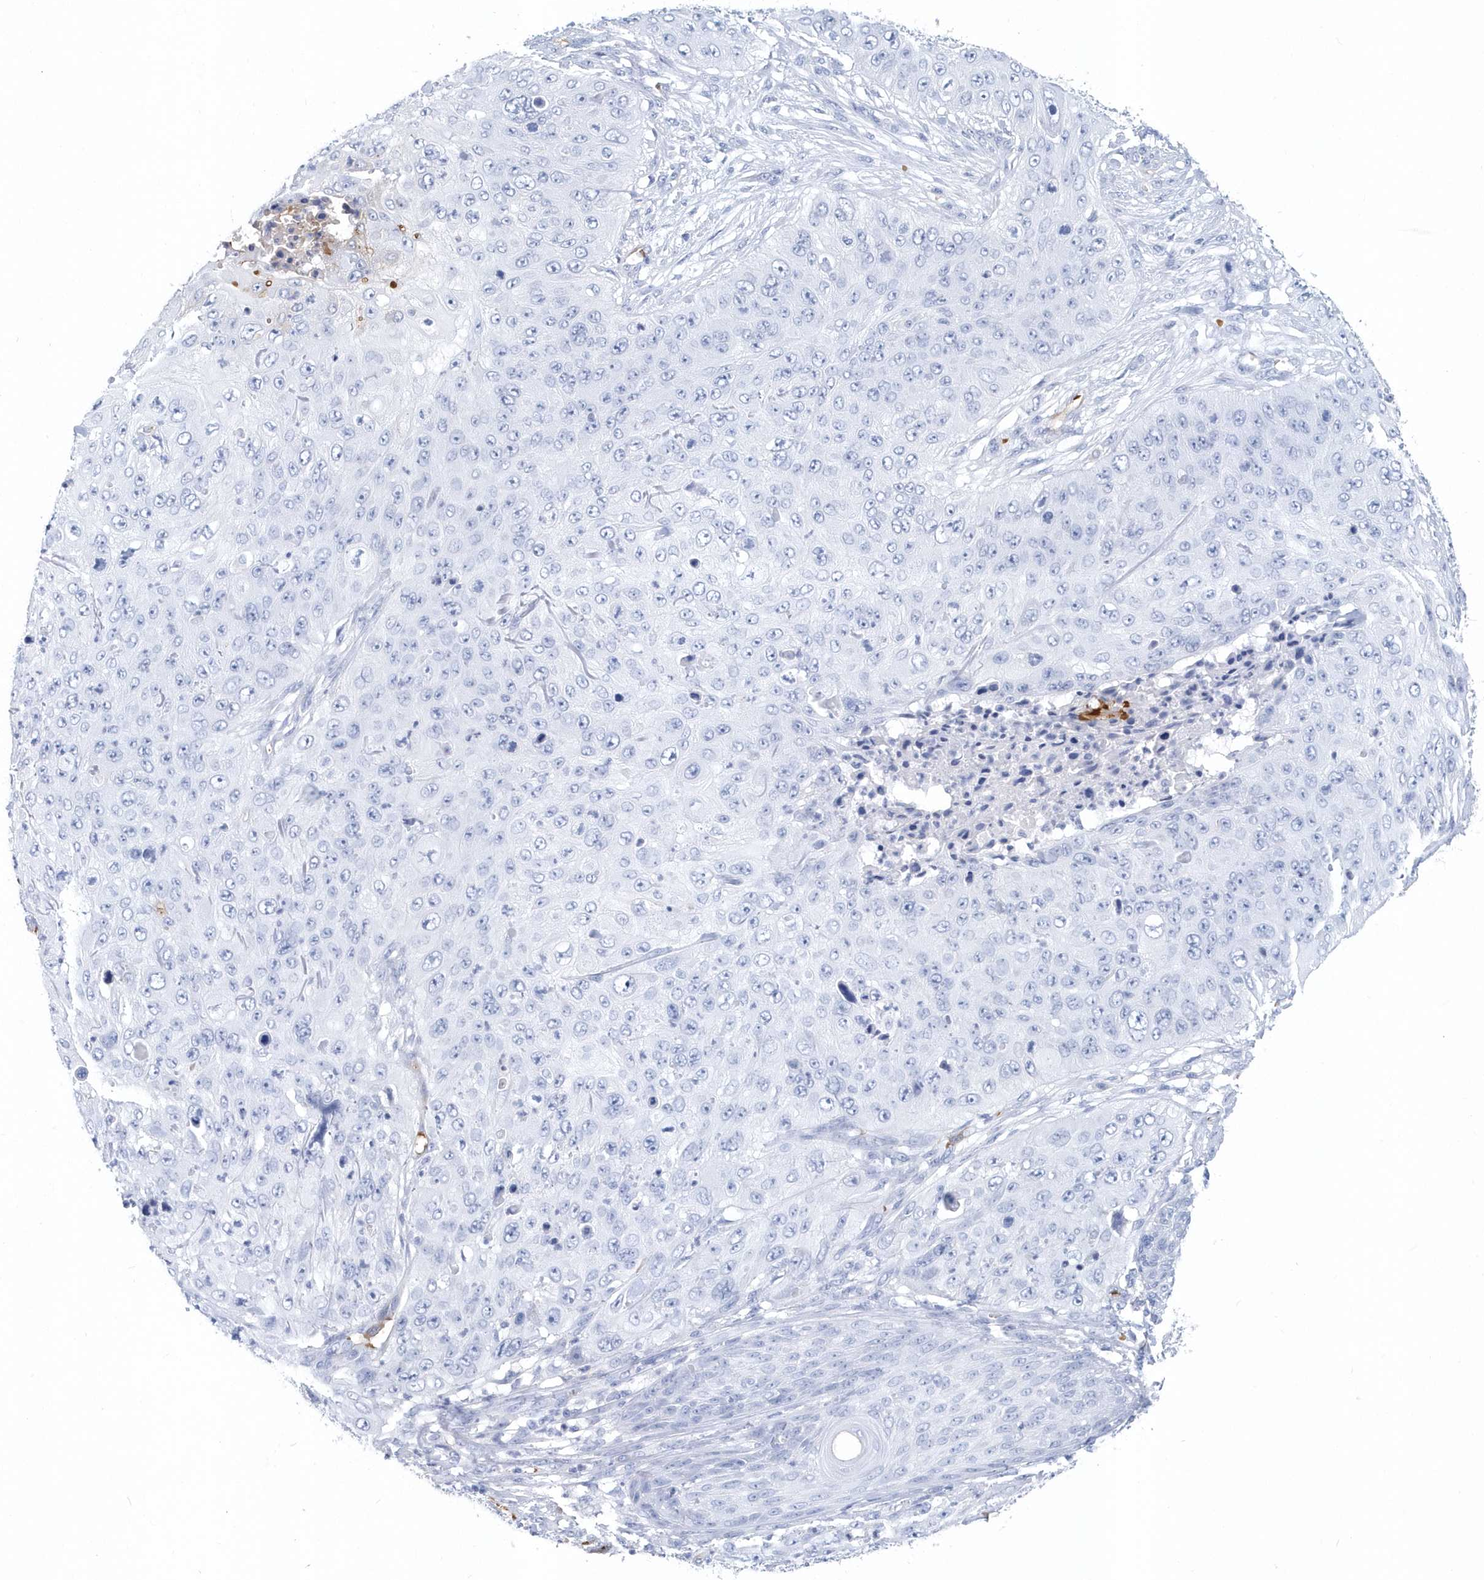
{"staining": {"intensity": "negative", "quantity": "none", "location": "none"}, "tissue": "skin cancer", "cell_type": "Tumor cells", "image_type": "cancer", "snomed": [{"axis": "morphology", "description": "Squamous cell carcinoma, NOS"}, {"axis": "topography", "description": "Skin"}], "caption": "Immunohistochemistry (IHC) of skin cancer displays no staining in tumor cells.", "gene": "HBA2", "patient": {"sex": "female", "age": 80}}